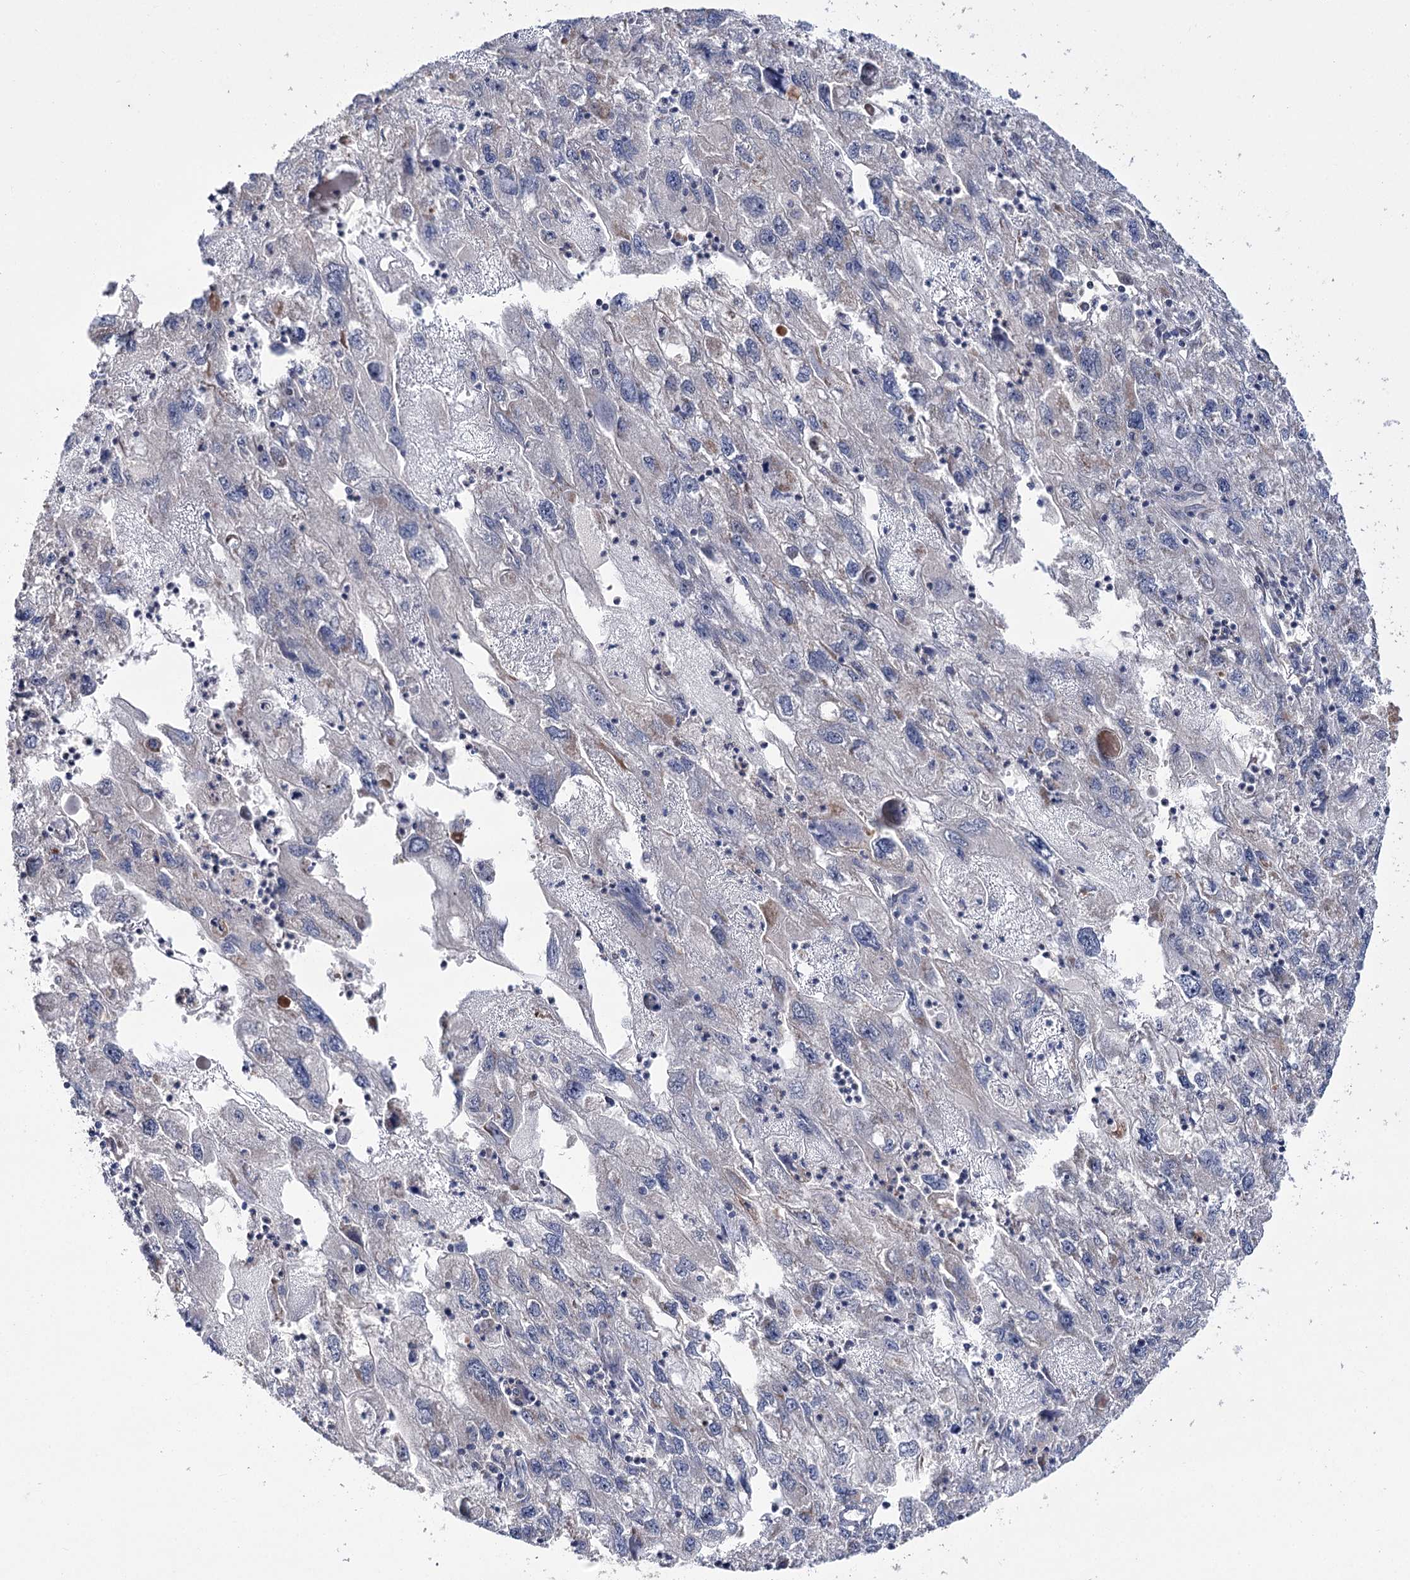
{"staining": {"intensity": "negative", "quantity": "none", "location": "none"}, "tissue": "endometrial cancer", "cell_type": "Tumor cells", "image_type": "cancer", "snomed": [{"axis": "morphology", "description": "Adenocarcinoma, NOS"}, {"axis": "topography", "description": "Endometrium"}], "caption": "This is an immunohistochemistry image of endometrial cancer. There is no positivity in tumor cells.", "gene": "NADK2", "patient": {"sex": "female", "age": 49}}